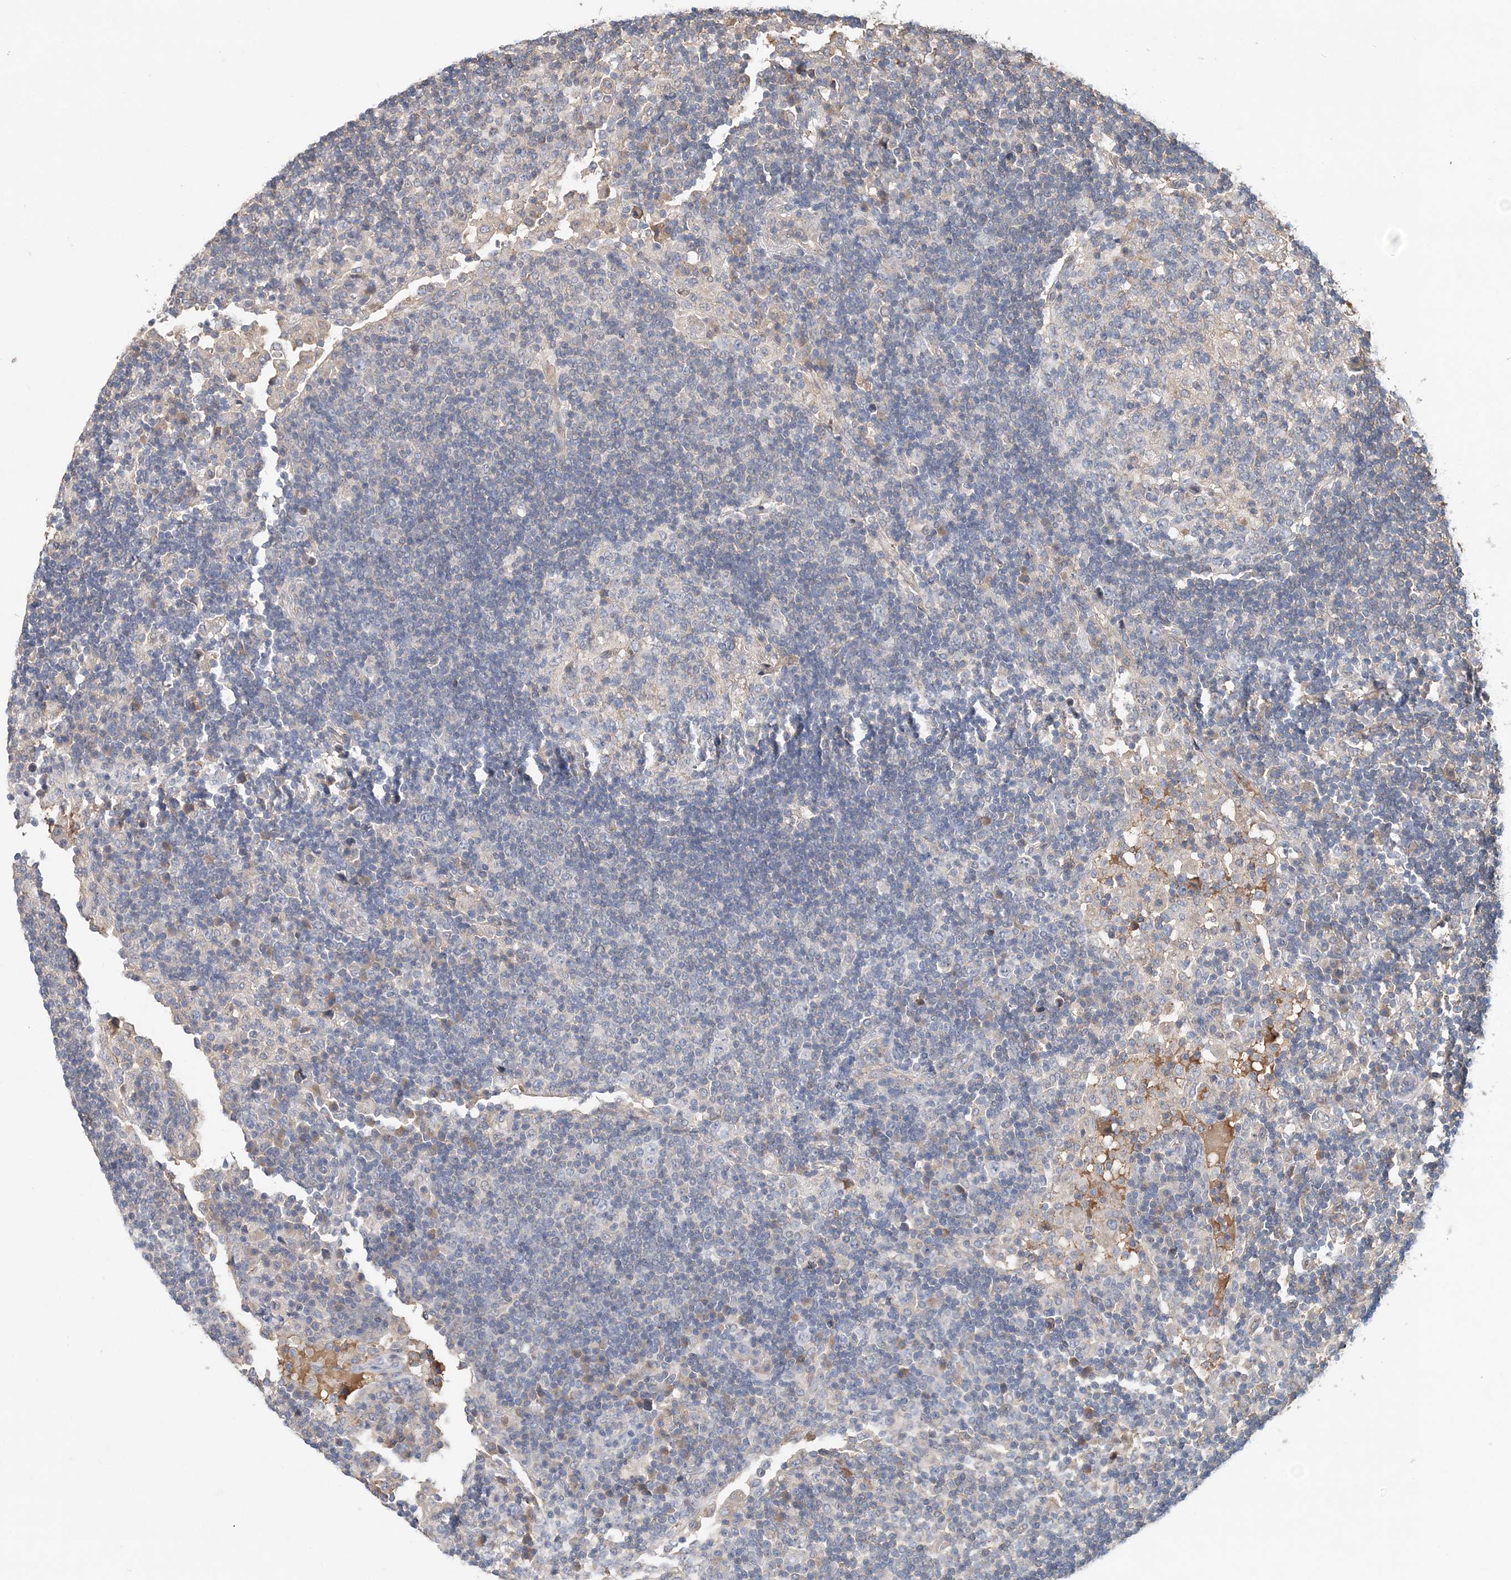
{"staining": {"intensity": "negative", "quantity": "none", "location": "none"}, "tissue": "lymph node", "cell_type": "Germinal center cells", "image_type": "normal", "snomed": [{"axis": "morphology", "description": "Normal tissue, NOS"}, {"axis": "topography", "description": "Lymph node"}], "caption": "The immunohistochemistry histopathology image has no significant staining in germinal center cells of lymph node. The staining is performed using DAB brown chromogen with nuclei counter-stained in using hematoxylin.", "gene": "SYCP3", "patient": {"sex": "female", "age": 53}}